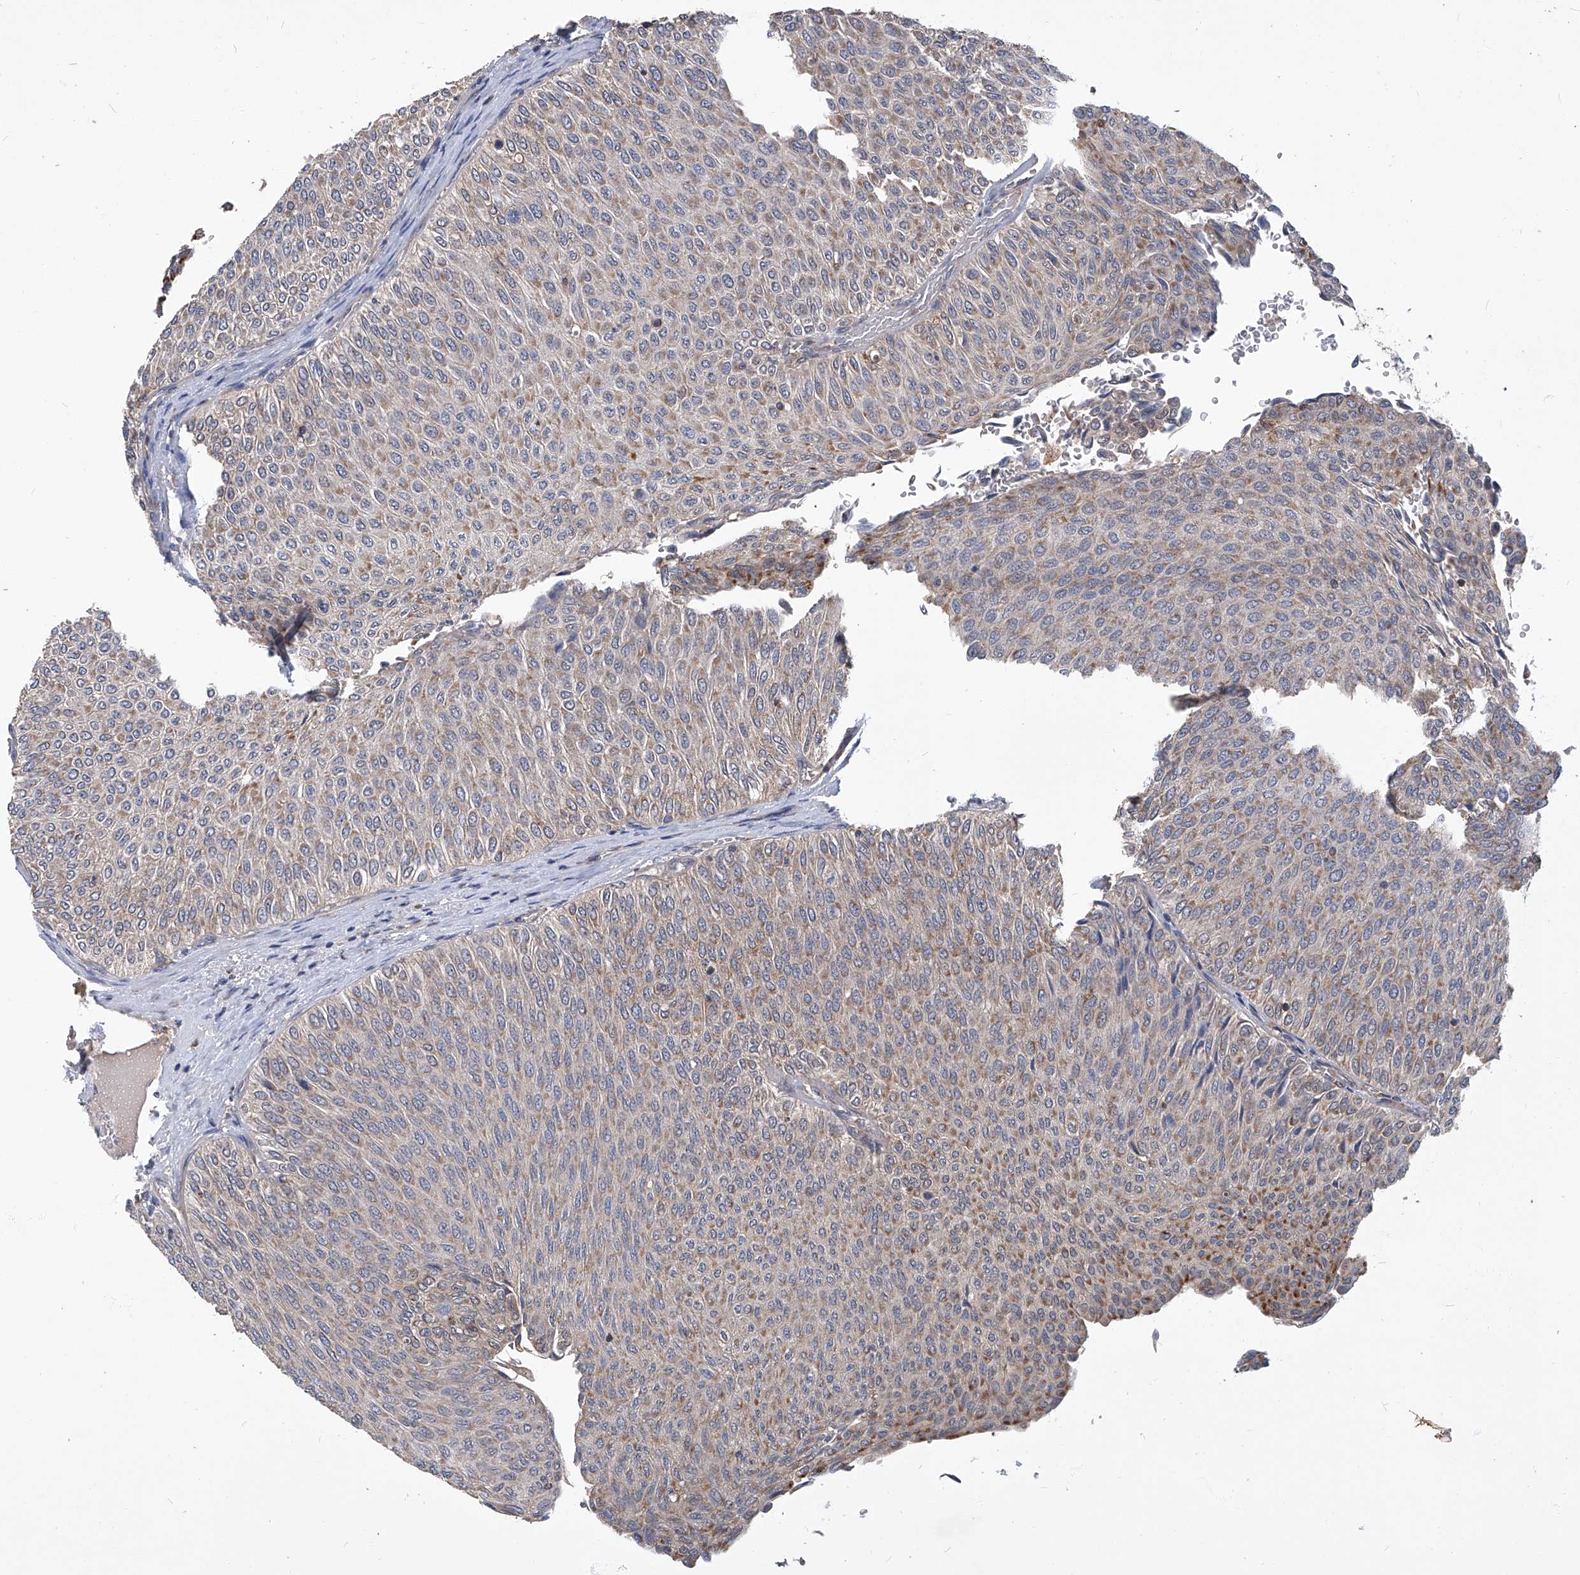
{"staining": {"intensity": "weak", "quantity": "<25%", "location": "cytoplasmic/membranous"}, "tissue": "urothelial cancer", "cell_type": "Tumor cells", "image_type": "cancer", "snomed": [{"axis": "morphology", "description": "Urothelial carcinoma, Low grade"}, {"axis": "topography", "description": "Urinary bladder"}], "caption": "Tumor cells are negative for protein expression in human urothelial cancer.", "gene": "TNFRSF13B", "patient": {"sex": "male", "age": 78}}